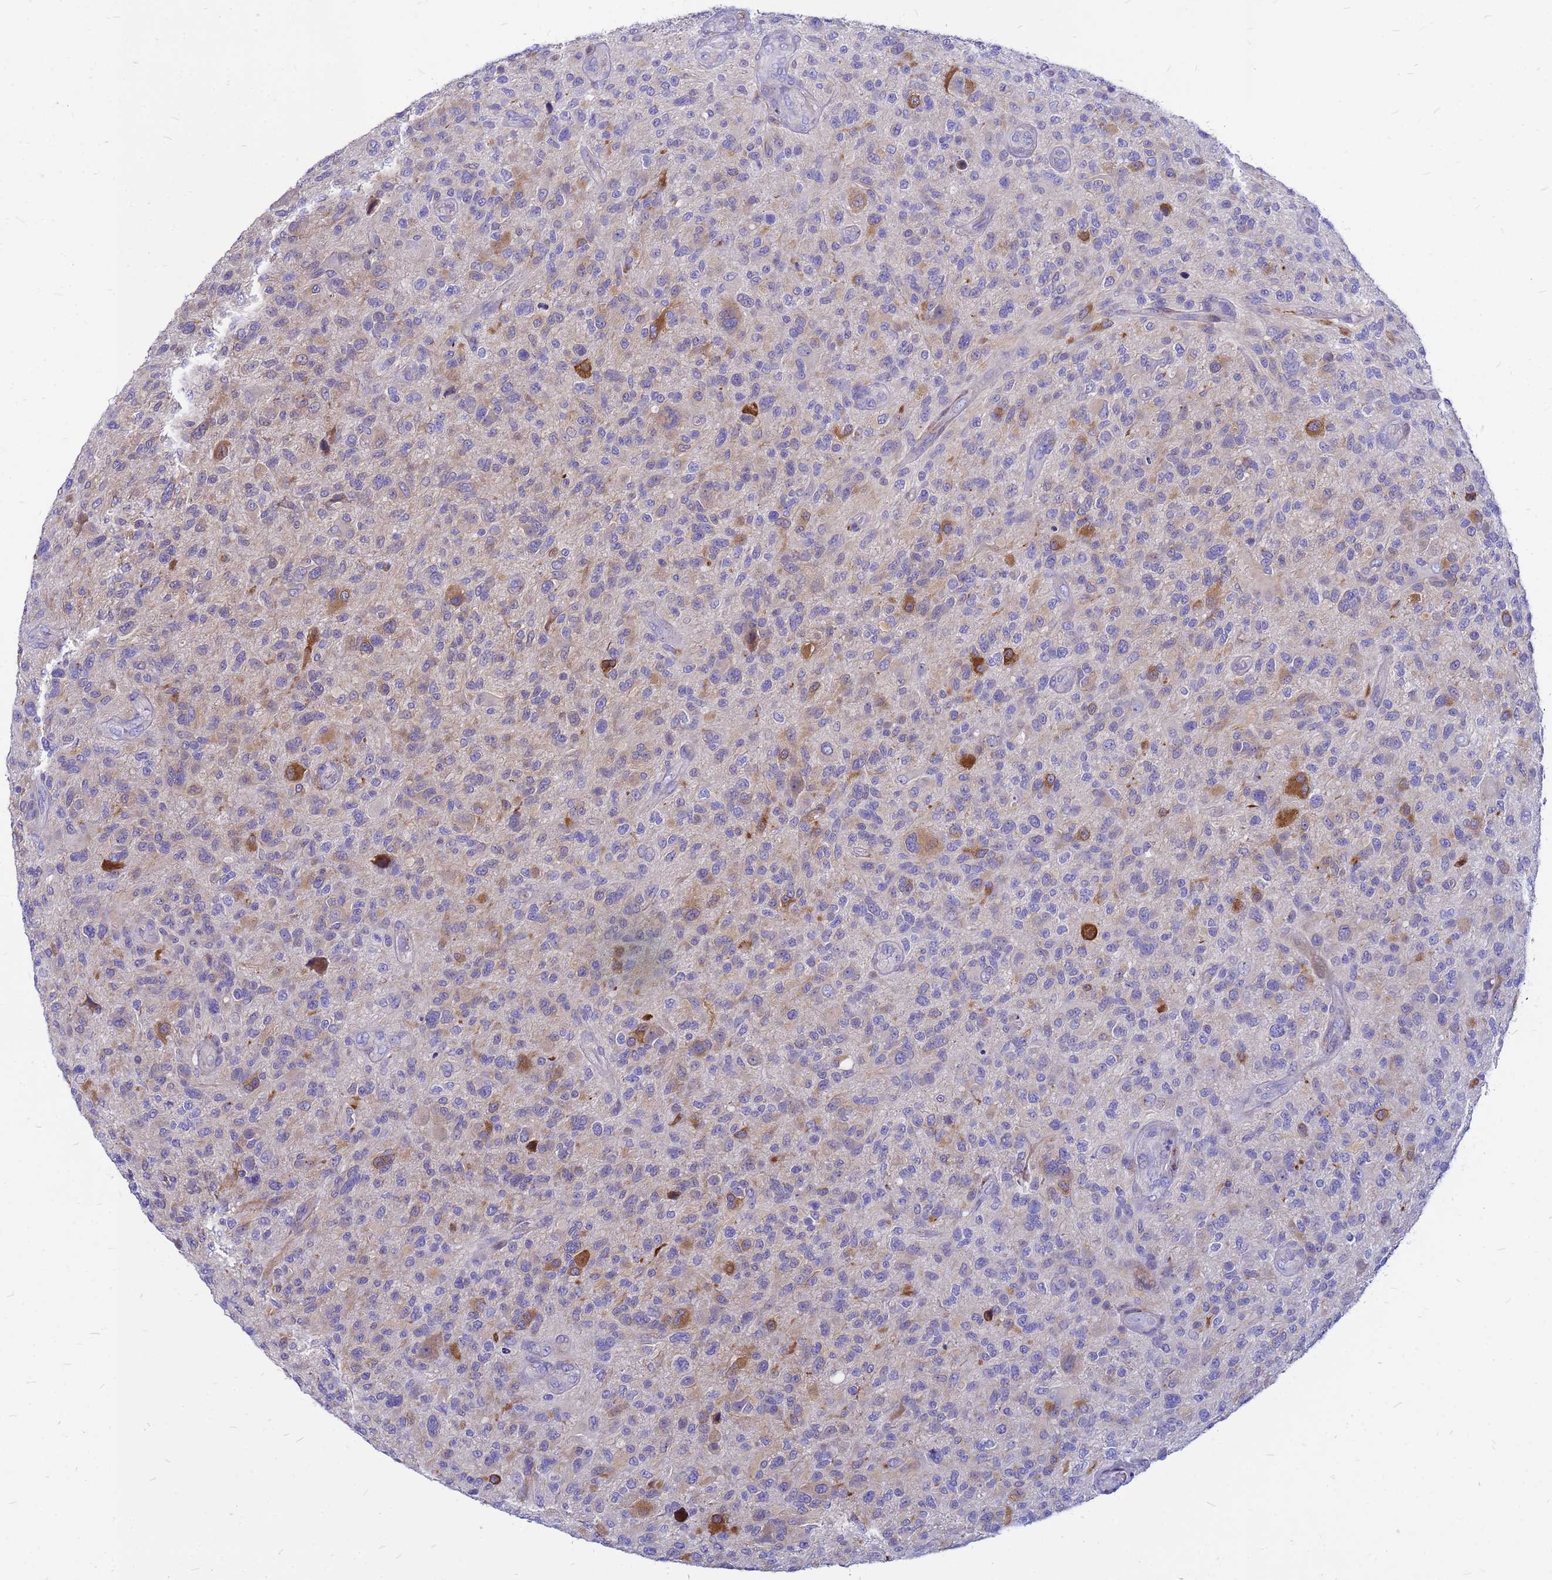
{"staining": {"intensity": "moderate", "quantity": "<25%", "location": "cytoplasmic/membranous"}, "tissue": "glioma", "cell_type": "Tumor cells", "image_type": "cancer", "snomed": [{"axis": "morphology", "description": "Glioma, malignant, High grade"}, {"axis": "topography", "description": "Brain"}], "caption": "Moderate cytoplasmic/membranous protein staining is identified in about <25% of tumor cells in malignant glioma (high-grade). The staining is performed using DAB (3,3'-diaminobenzidine) brown chromogen to label protein expression. The nuclei are counter-stained blue using hematoxylin.", "gene": "FHIP1A", "patient": {"sex": "male", "age": 47}}